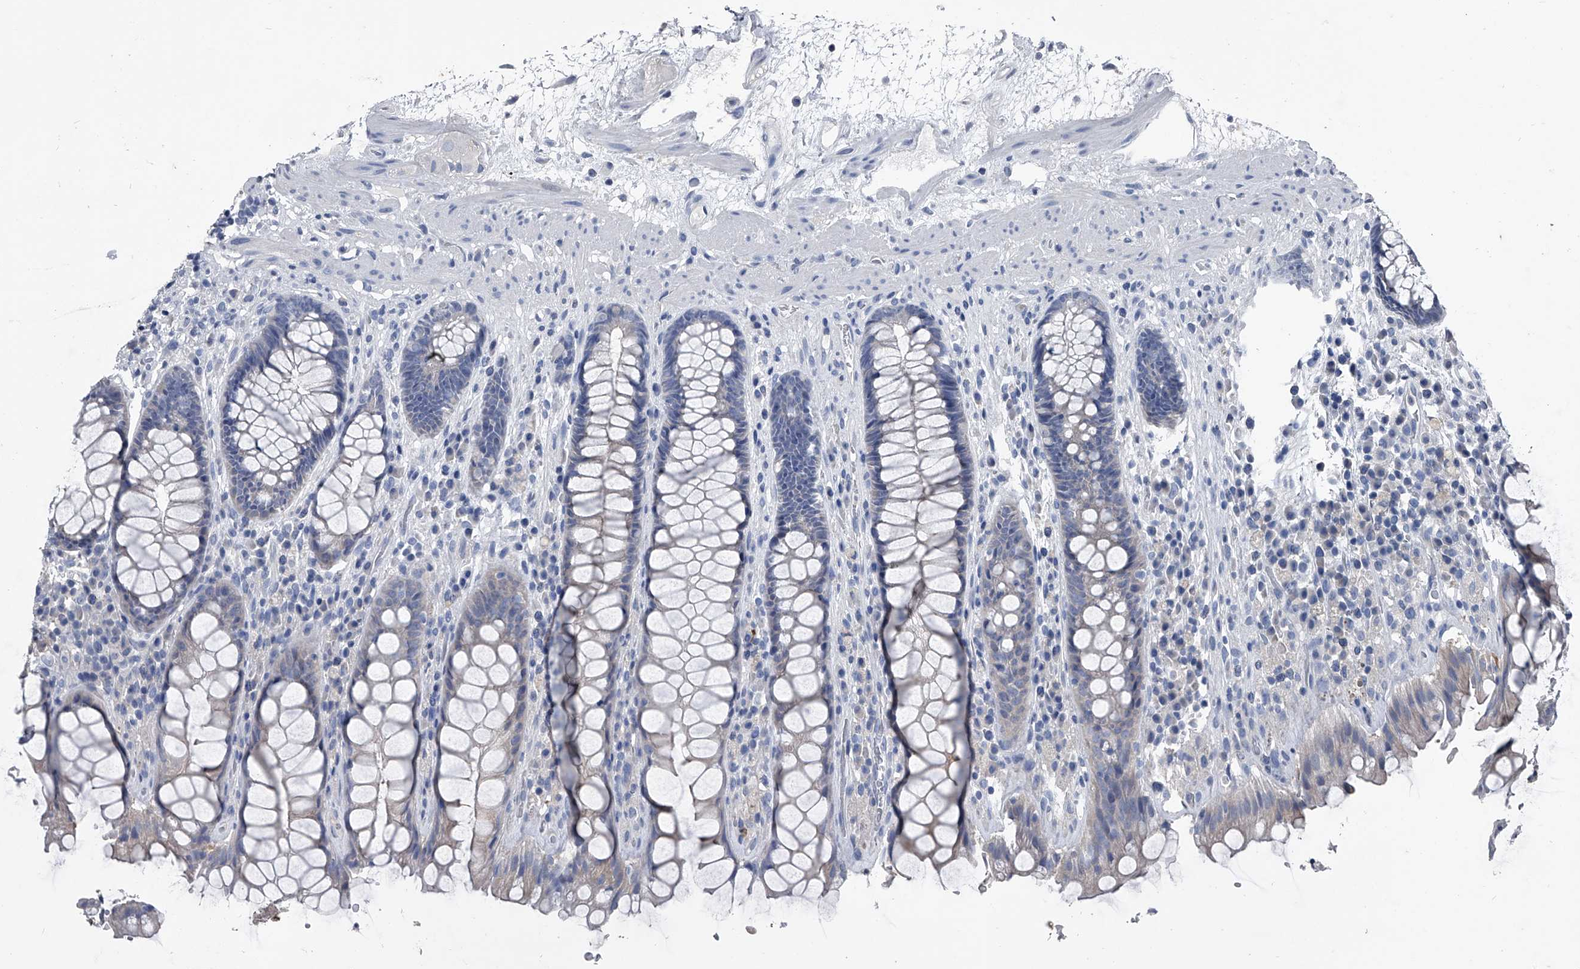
{"staining": {"intensity": "negative", "quantity": "none", "location": "none"}, "tissue": "rectum", "cell_type": "Glandular cells", "image_type": "normal", "snomed": [{"axis": "morphology", "description": "Normal tissue, NOS"}, {"axis": "topography", "description": "Rectum"}], "caption": "Immunohistochemistry micrograph of unremarkable human rectum stained for a protein (brown), which displays no expression in glandular cells.", "gene": "KIF13A", "patient": {"sex": "male", "age": 64}}